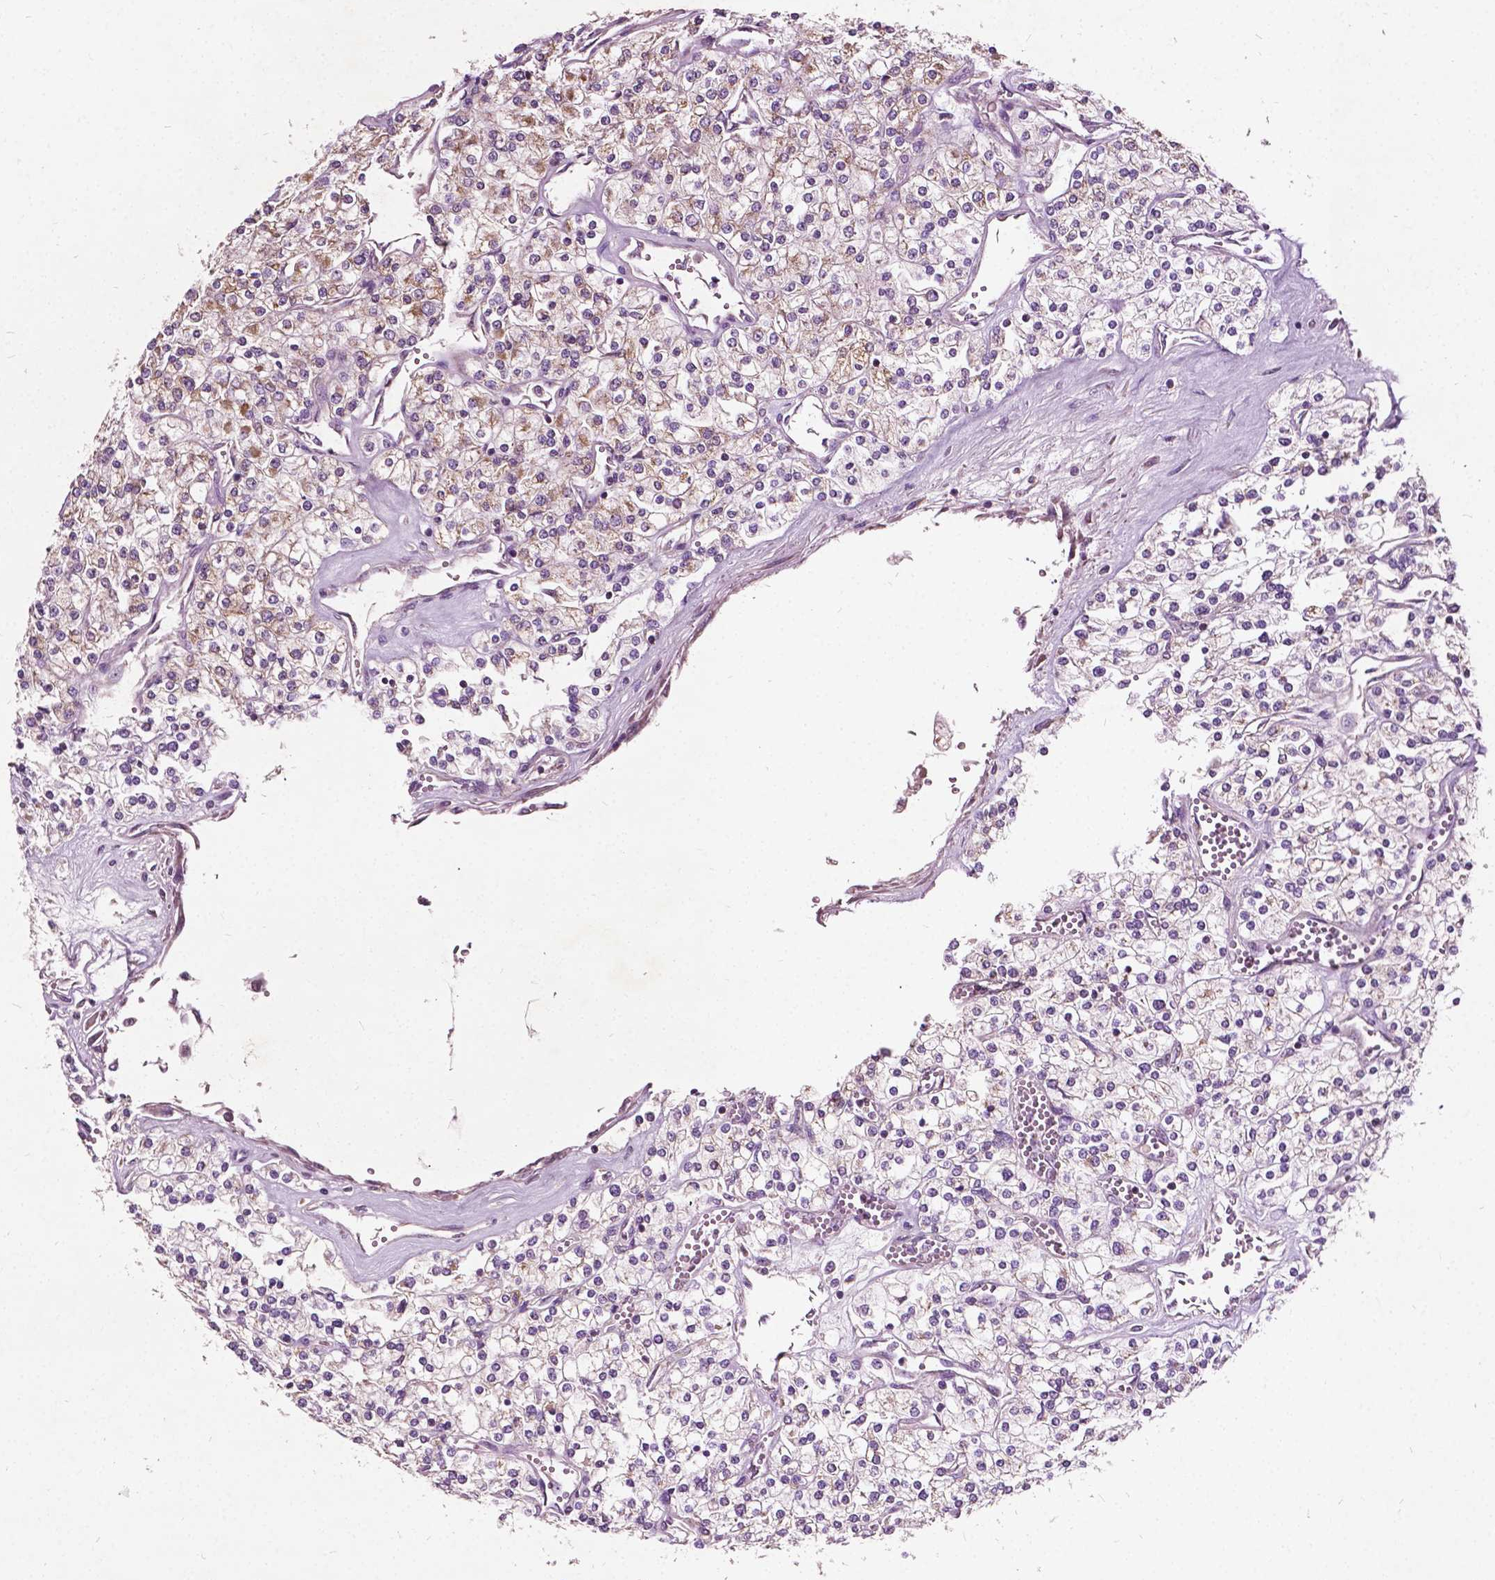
{"staining": {"intensity": "weak", "quantity": ">75%", "location": "cytoplasmic/membranous"}, "tissue": "renal cancer", "cell_type": "Tumor cells", "image_type": "cancer", "snomed": [{"axis": "morphology", "description": "Adenocarcinoma, NOS"}, {"axis": "topography", "description": "Kidney"}], "caption": "Renal cancer stained with a brown dye reveals weak cytoplasmic/membranous positive expression in about >75% of tumor cells.", "gene": "ODF3L2", "patient": {"sex": "male", "age": 80}}